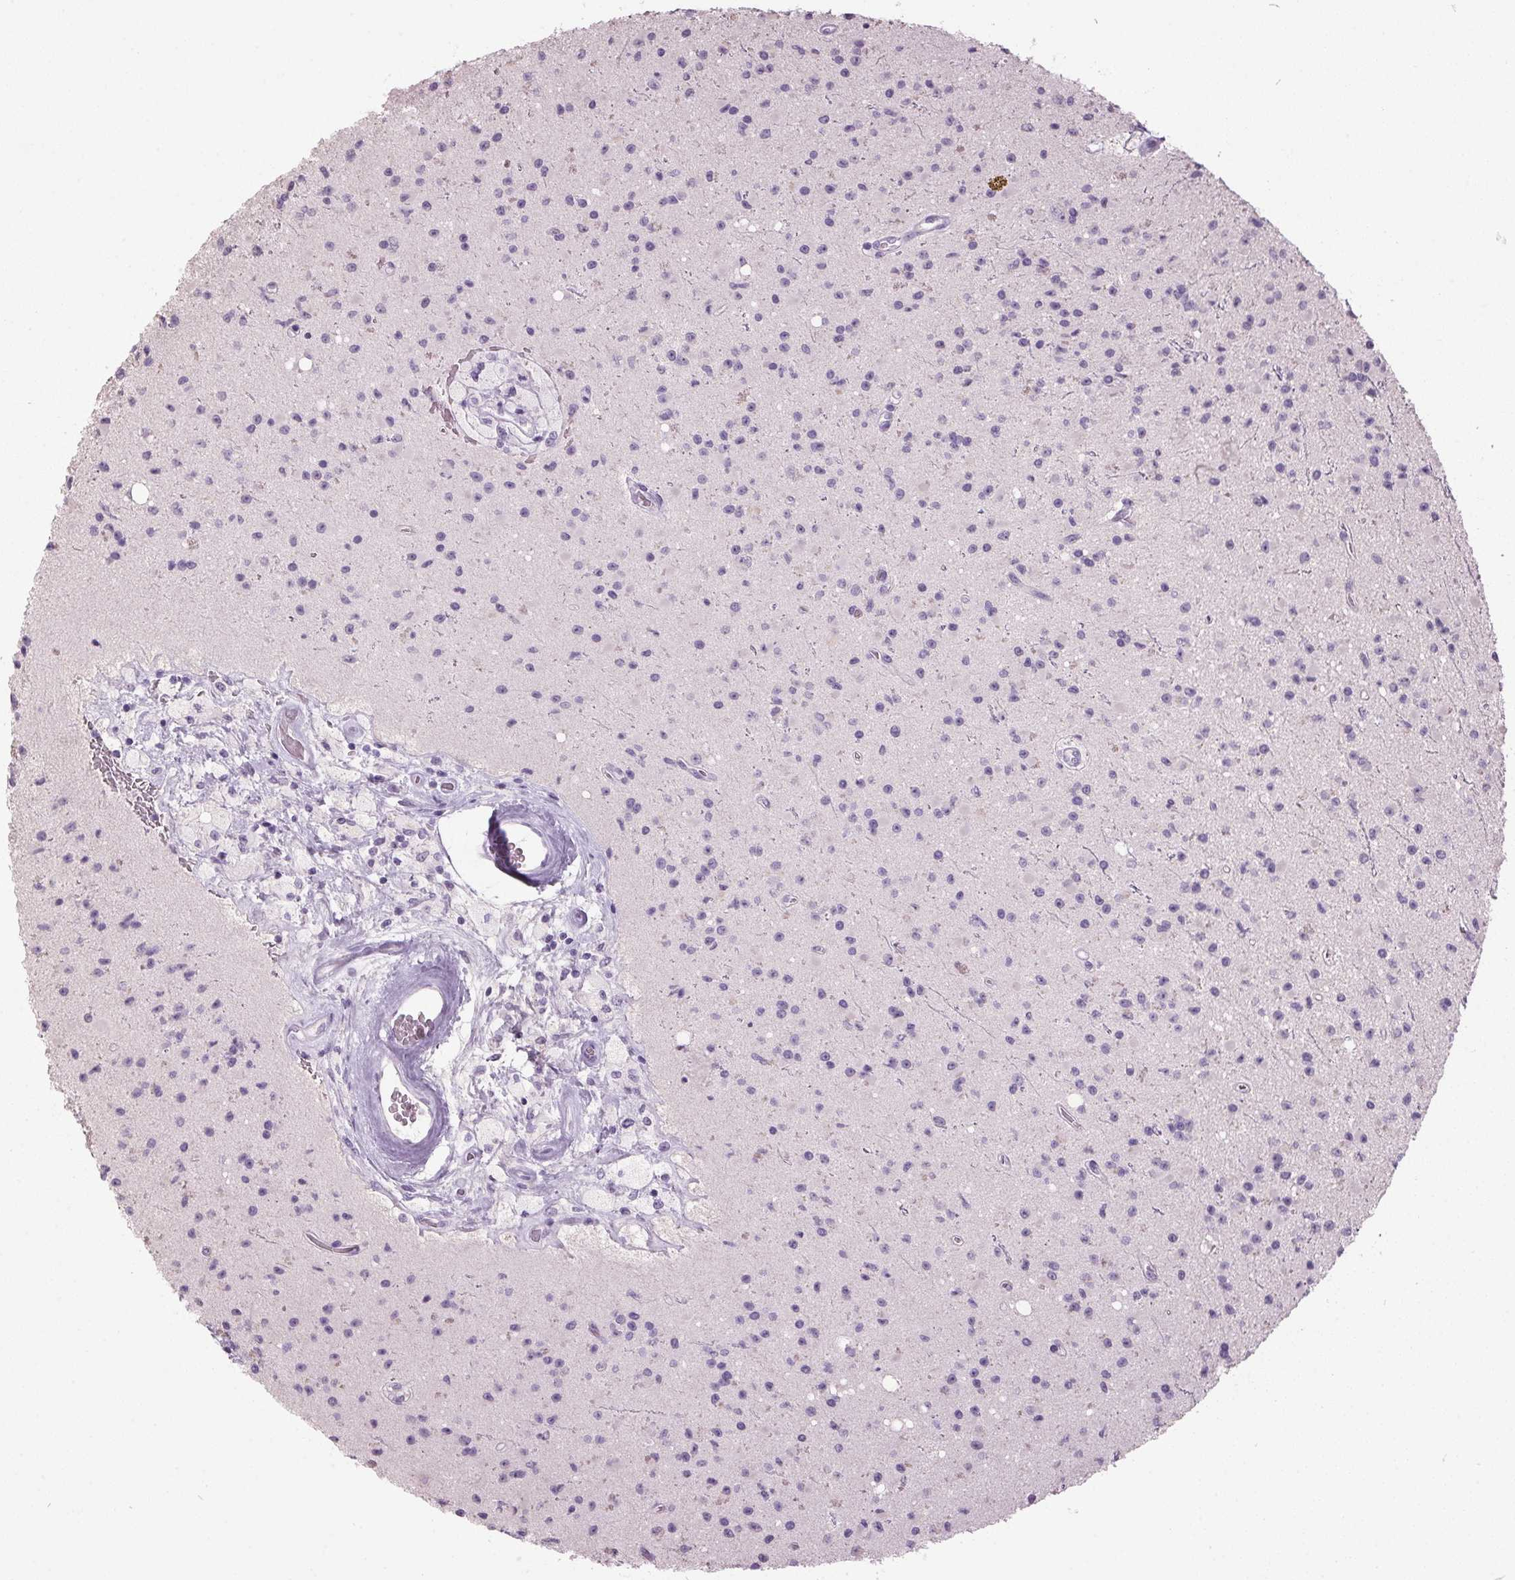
{"staining": {"intensity": "negative", "quantity": "none", "location": "none"}, "tissue": "glioma", "cell_type": "Tumor cells", "image_type": "cancer", "snomed": [{"axis": "morphology", "description": "Glioma, malignant, High grade"}, {"axis": "topography", "description": "Brain"}], "caption": "IHC histopathology image of glioma stained for a protein (brown), which reveals no positivity in tumor cells.", "gene": "ODAD2", "patient": {"sex": "male", "age": 36}}